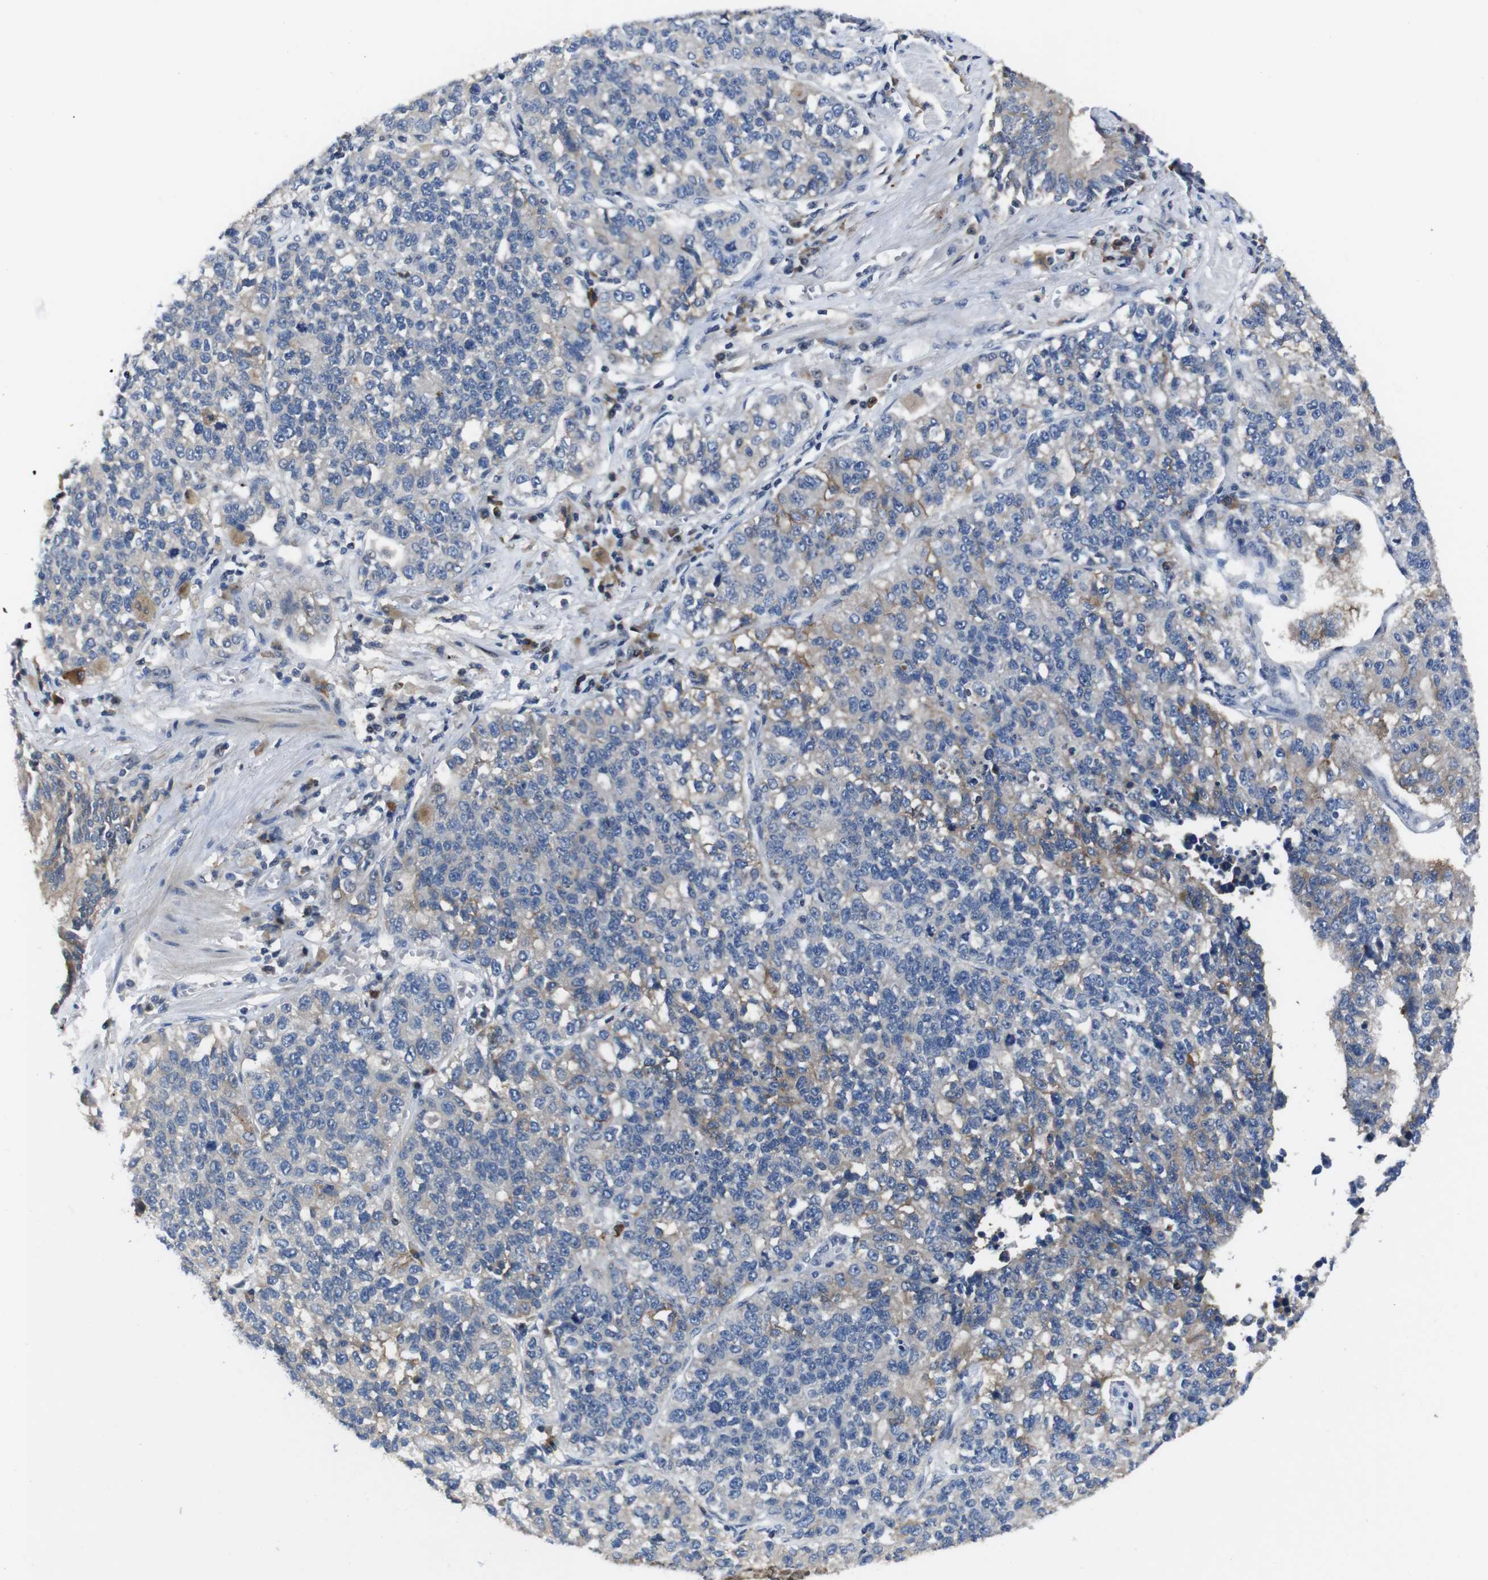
{"staining": {"intensity": "moderate", "quantity": "25%-75%", "location": "cytoplasmic/membranous"}, "tissue": "lung cancer", "cell_type": "Tumor cells", "image_type": "cancer", "snomed": [{"axis": "morphology", "description": "Adenocarcinoma, NOS"}, {"axis": "topography", "description": "Lung"}], "caption": "There is medium levels of moderate cytoplasmic/membranous staining in tumor cells of lung cancer (adenocarcinoma), as demonstrated by immunohistochemical staining (brown color).", "gene": "SEMA4B", "patient": {"sex": "male", "age": 49}}